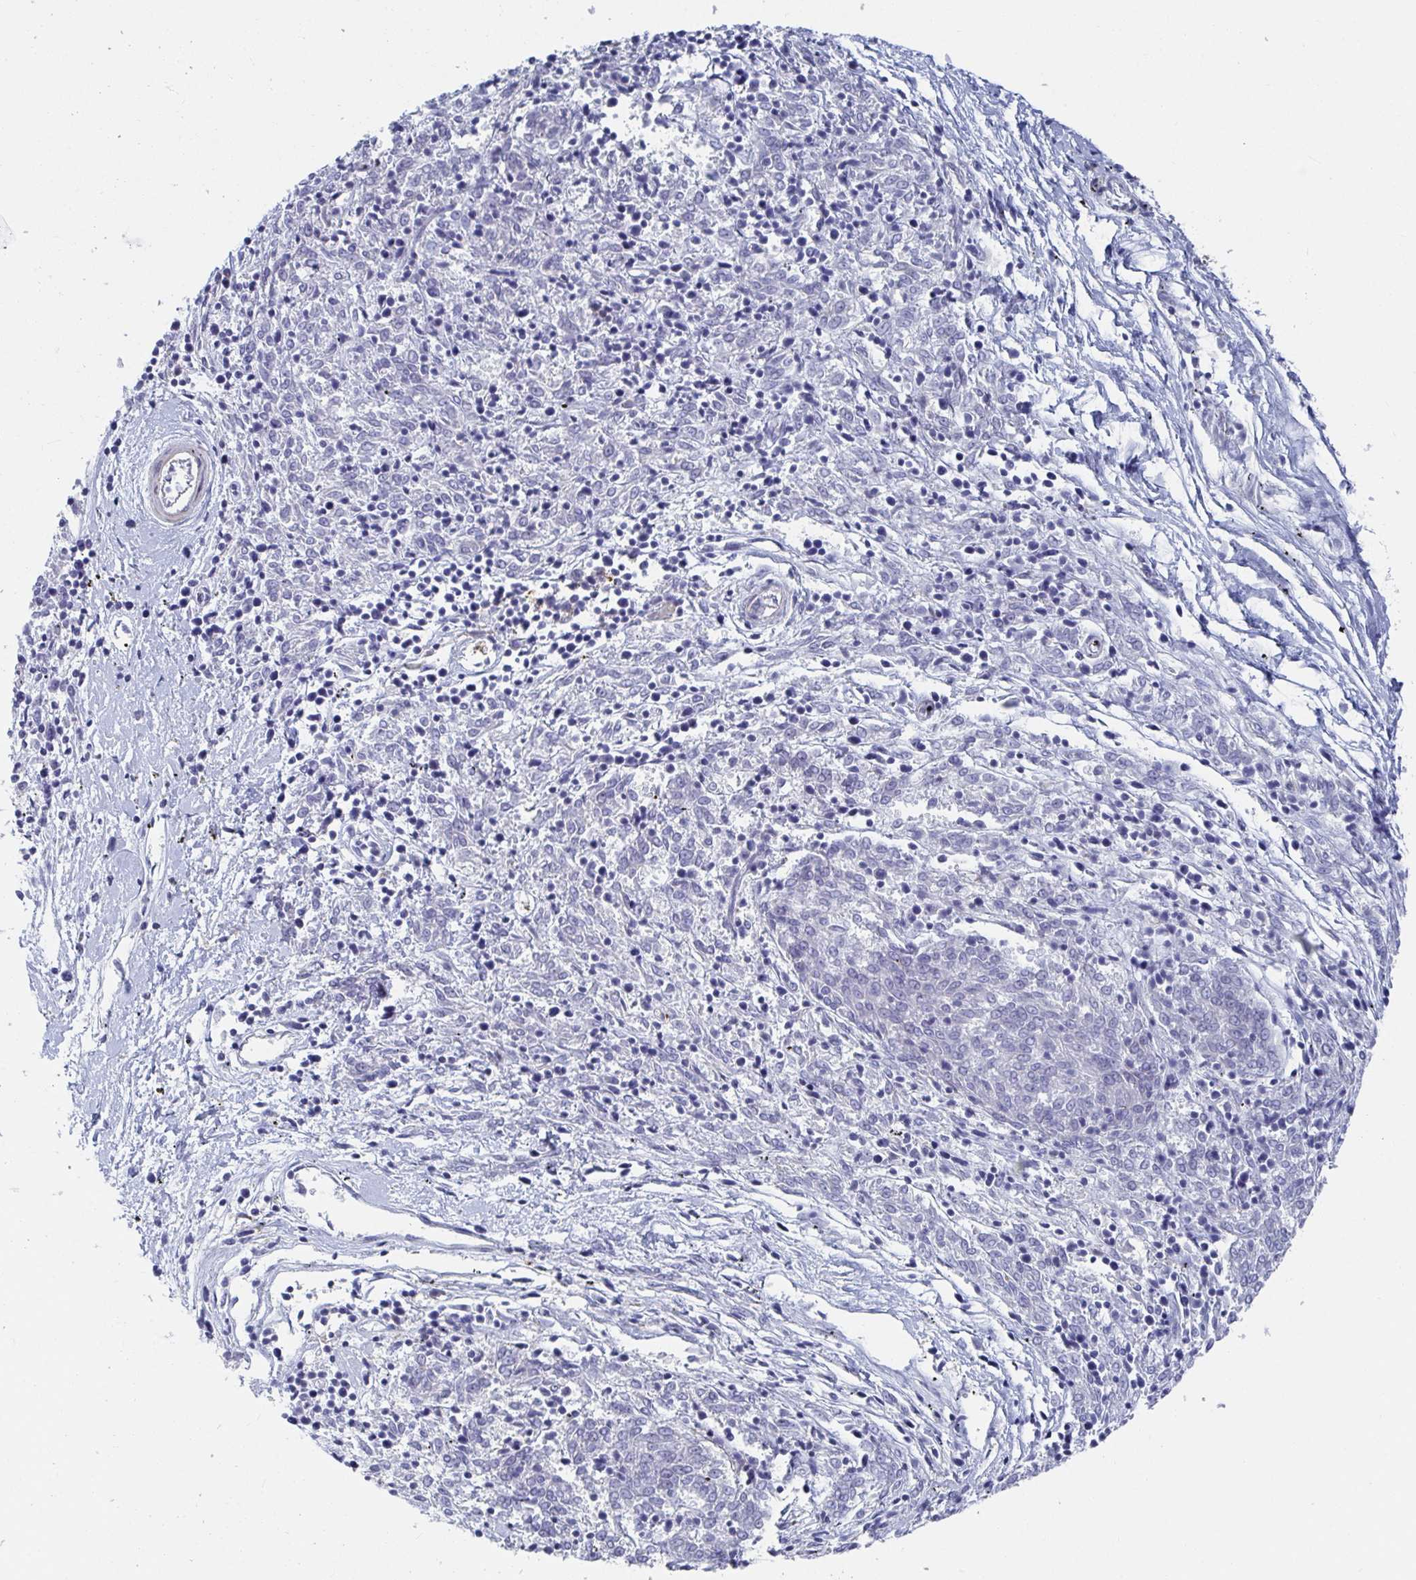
{"staining": {"intensity": "negative", "quantity": "none", "location": "none"}, "tissue": "melanoma", "cell_type": "Tumor cells", "image_type": "cancer", "snomed": [{"axis": "morphology", "description": "Malignant melanoma, NOS"}, {"axis": "topography", "description": "Skin"}], "caption": "The image exhibits no staining of tumor cells in malignant melanoma.", "gene": "ZFP82", "patient": {"sex": "female", "age": 72}}